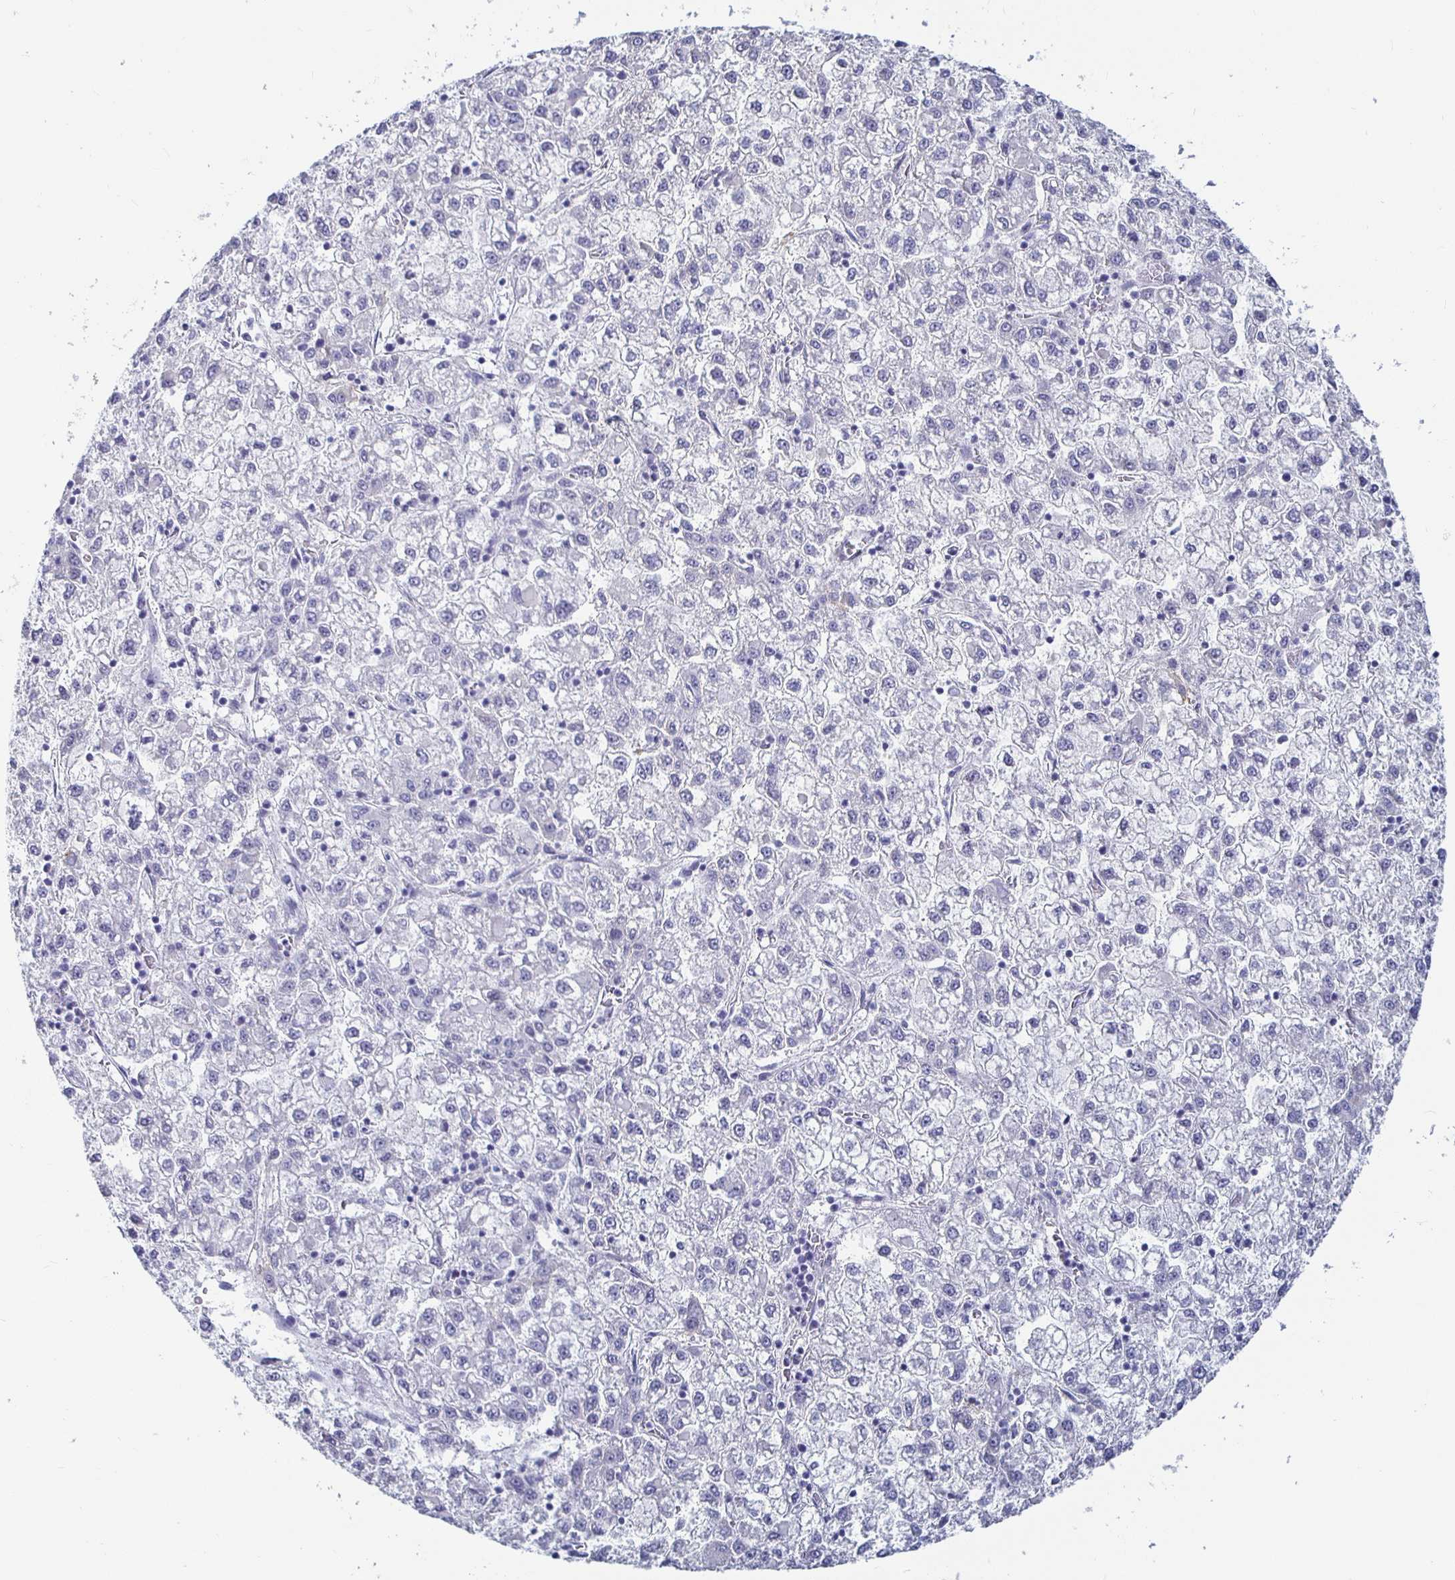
{"staining": {"intensity": "negative", "quantity": "none", "location": "none"}, "tissue": "liver cancer", "cell_type": "Tumor cells", "image_type": "cancer", "snomed": [{"axis": "morphology", "description": "Carcinoma, Hepatocellular, NOS"}, {"axis": "topography", "description": "Liver"}], "caption": "Hepatocellular carcinoma (liver) was stained to show a protein in brown. There is no significant staining in tumor cells.", "gene": "CA9", "patient": {"sex": "male", "age": 40}}